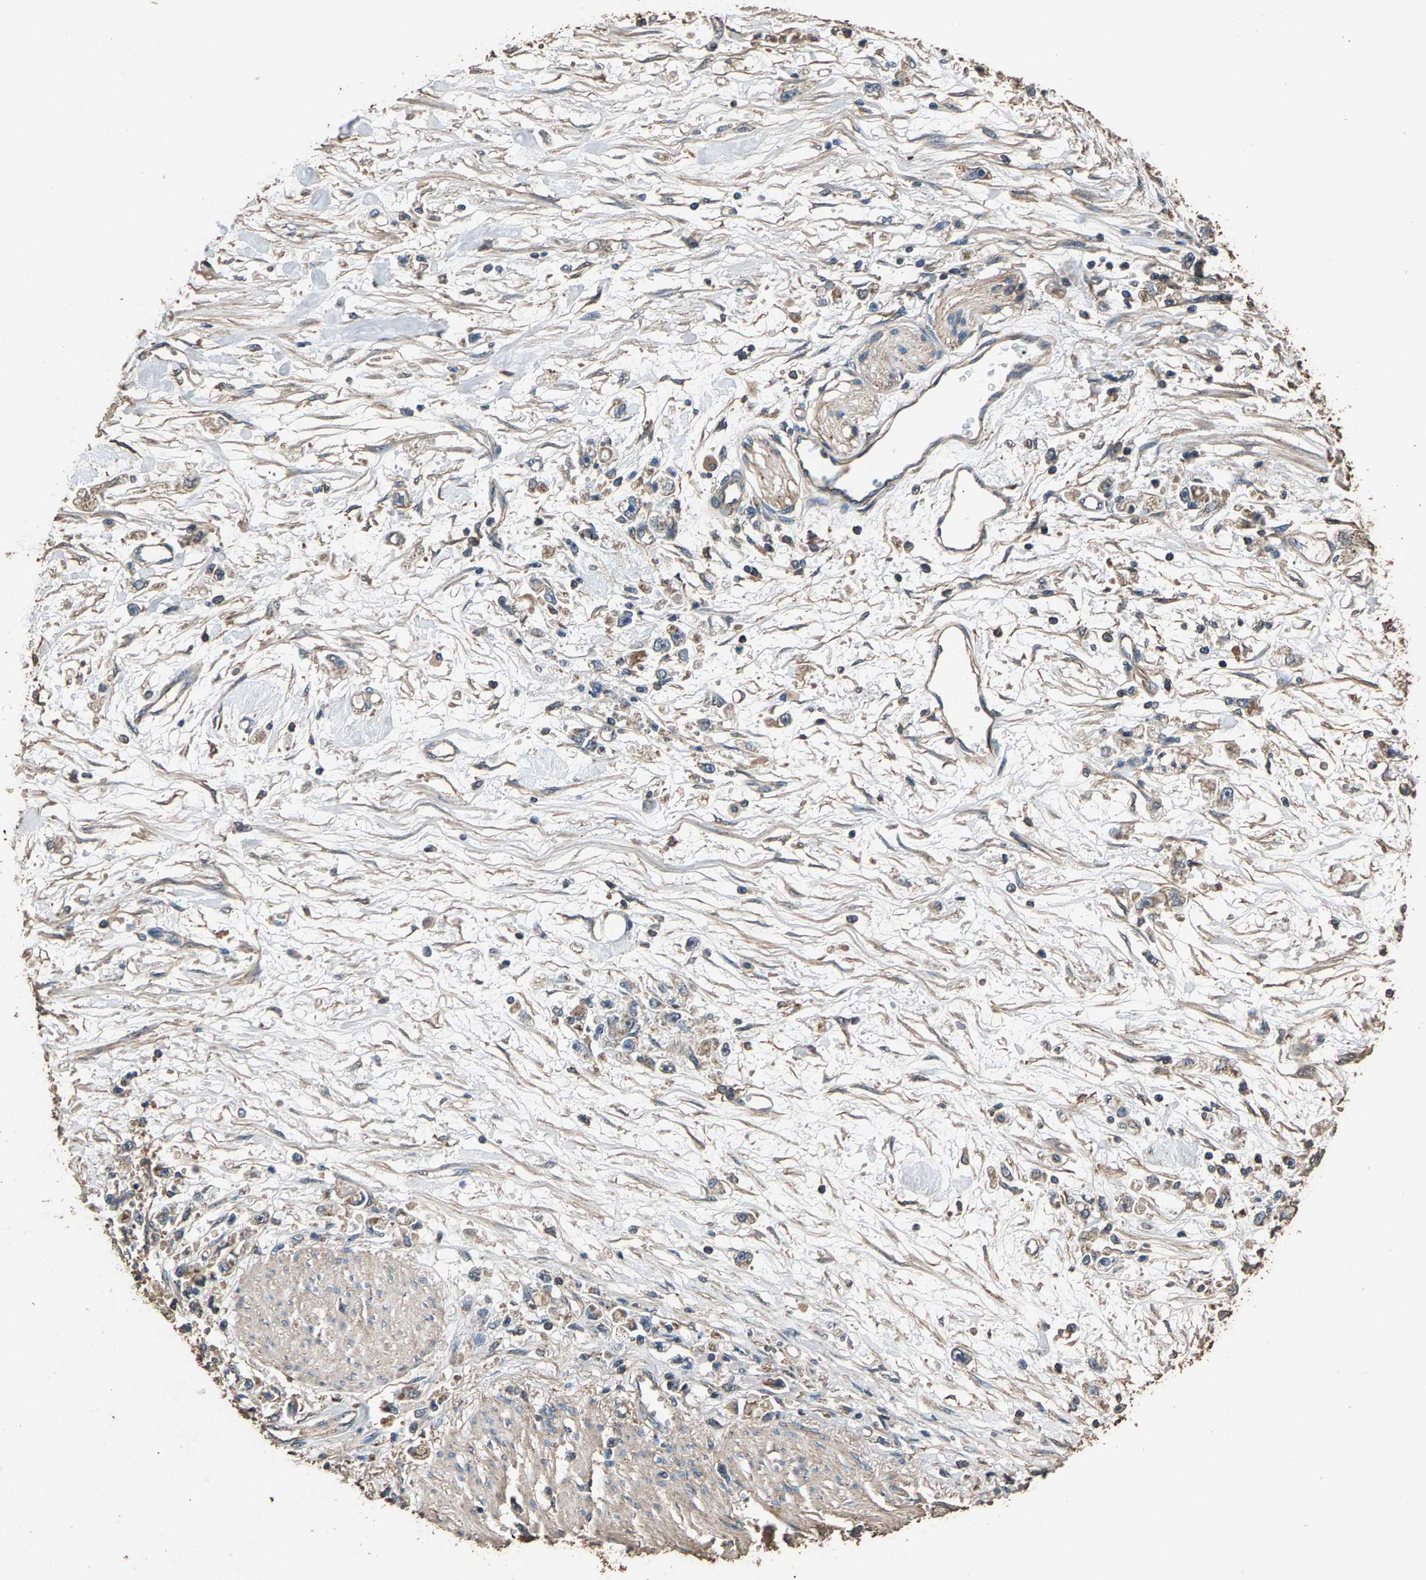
{"staining": {"intensity": "weak", "quantity": "25%-75%", "location": "cytoplasmic/membranous"}, "tissue": "stomach cancer", "cell_type": "Tumor cells", "image_type": "cancer", "snomed": [{"axis": "morphology", "description": "Adenocarcinoma, NOS"}, {"axis": "topography", "description": "Stomach"}], "caption": "Weak cytoplasmic/membranous staining is identified in approximately 25%-75% of tumor cells in stomach cancer.", "gene": "MRPL27", "patient": {"sex": "female", "age": 59}}